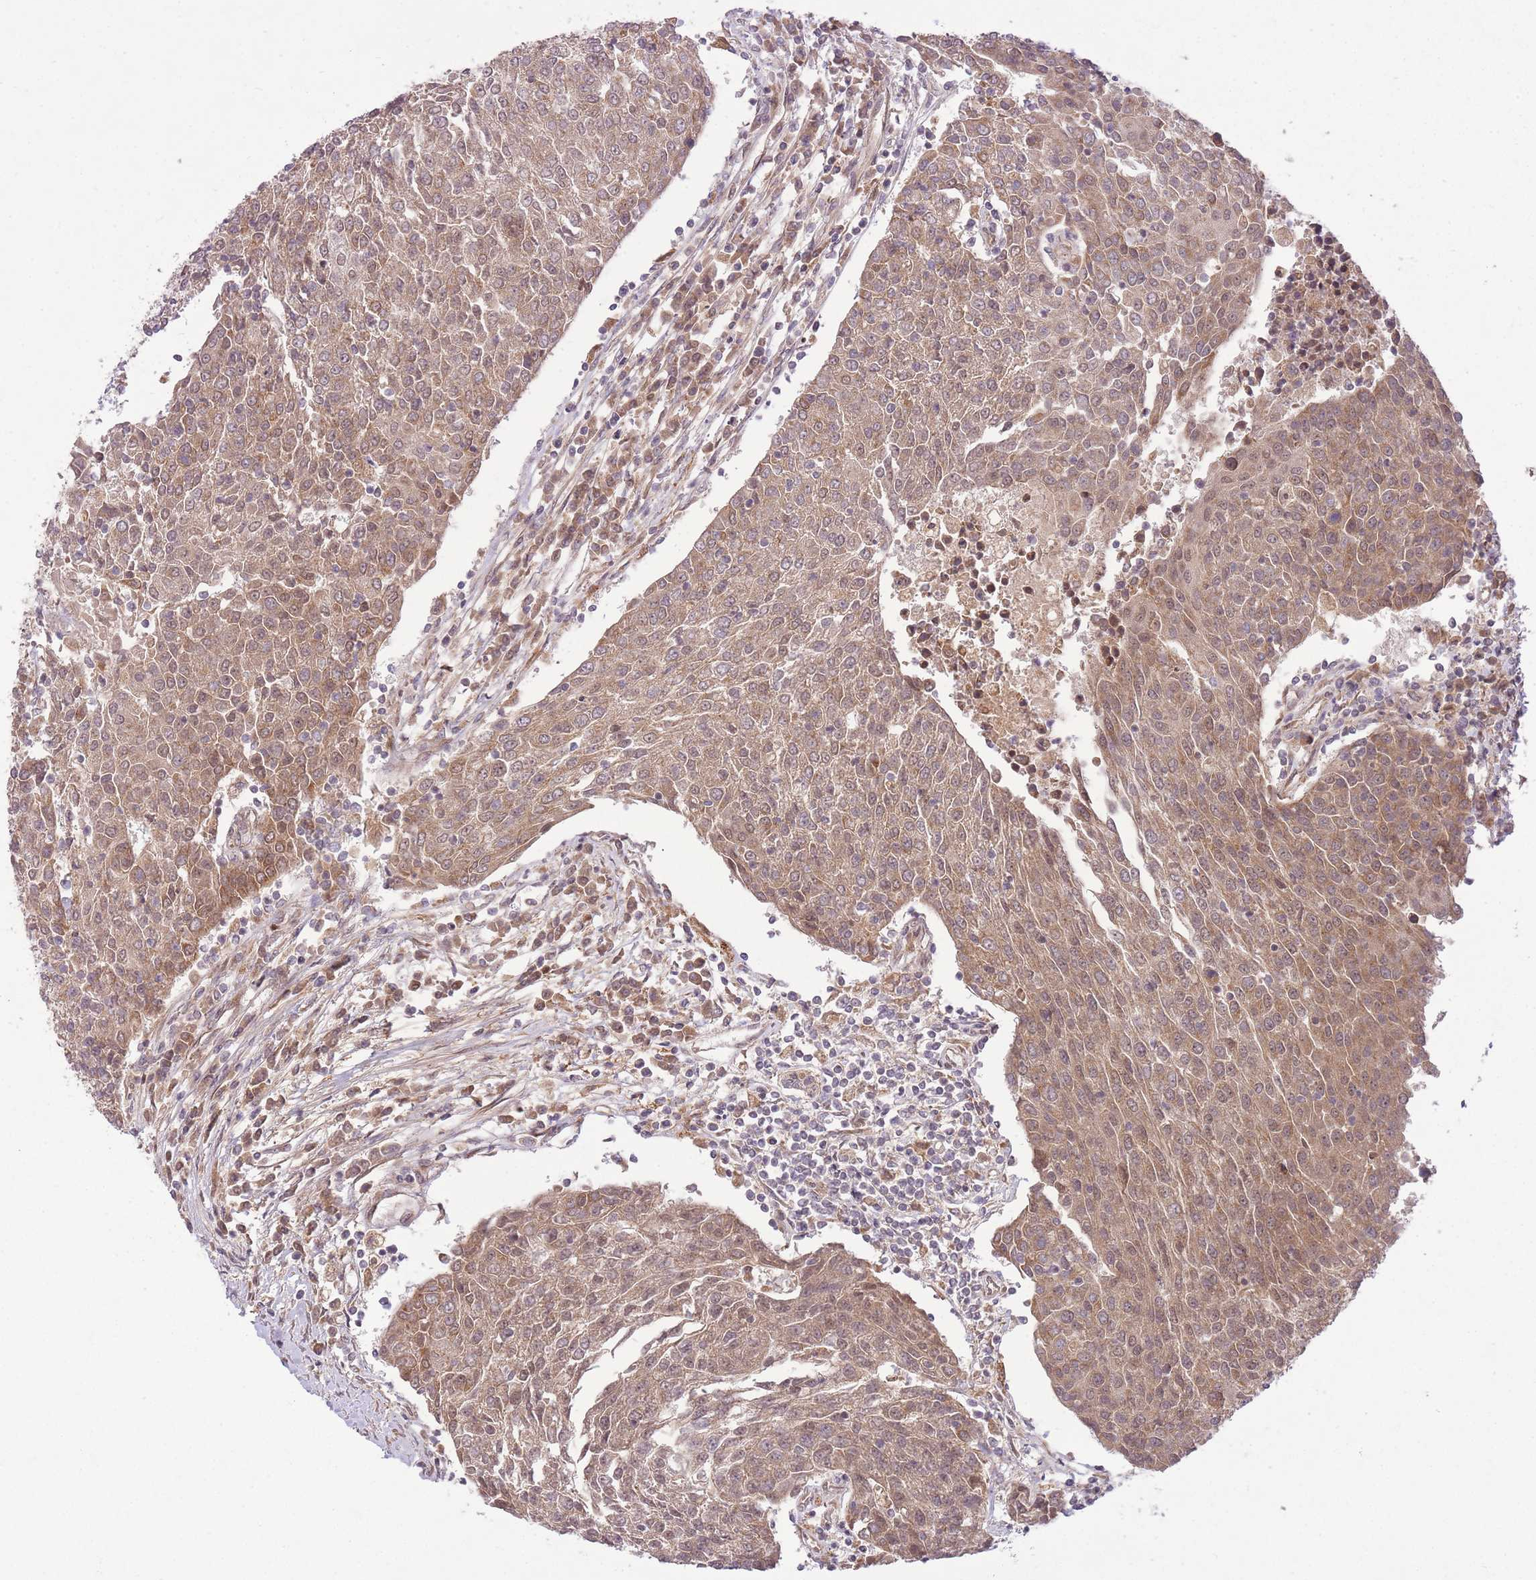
{"staining": {"intensity": "moderate", "quantity": ">75%", "location": "cytoplasmic/membranous,nuclear"}, "tissue": "urothelial cancer", "cell_type": "Tumor cells", "image_type": "cancer", "snomed": [{"axis": "morphology", "description": "Urothelial carcinoma, High grade"}, {"axis": "topography", "description": "Urinary bladder"}], "caption": "Immunohistochemical staining of human urothelial cancer demonstrates medium levels of moderate cytoplasmic/membranous and nuclear protein positivity in about >75% of tumor cells.", "gene": "ZNF391", "patient": {"sex": "female", "age": 85}}